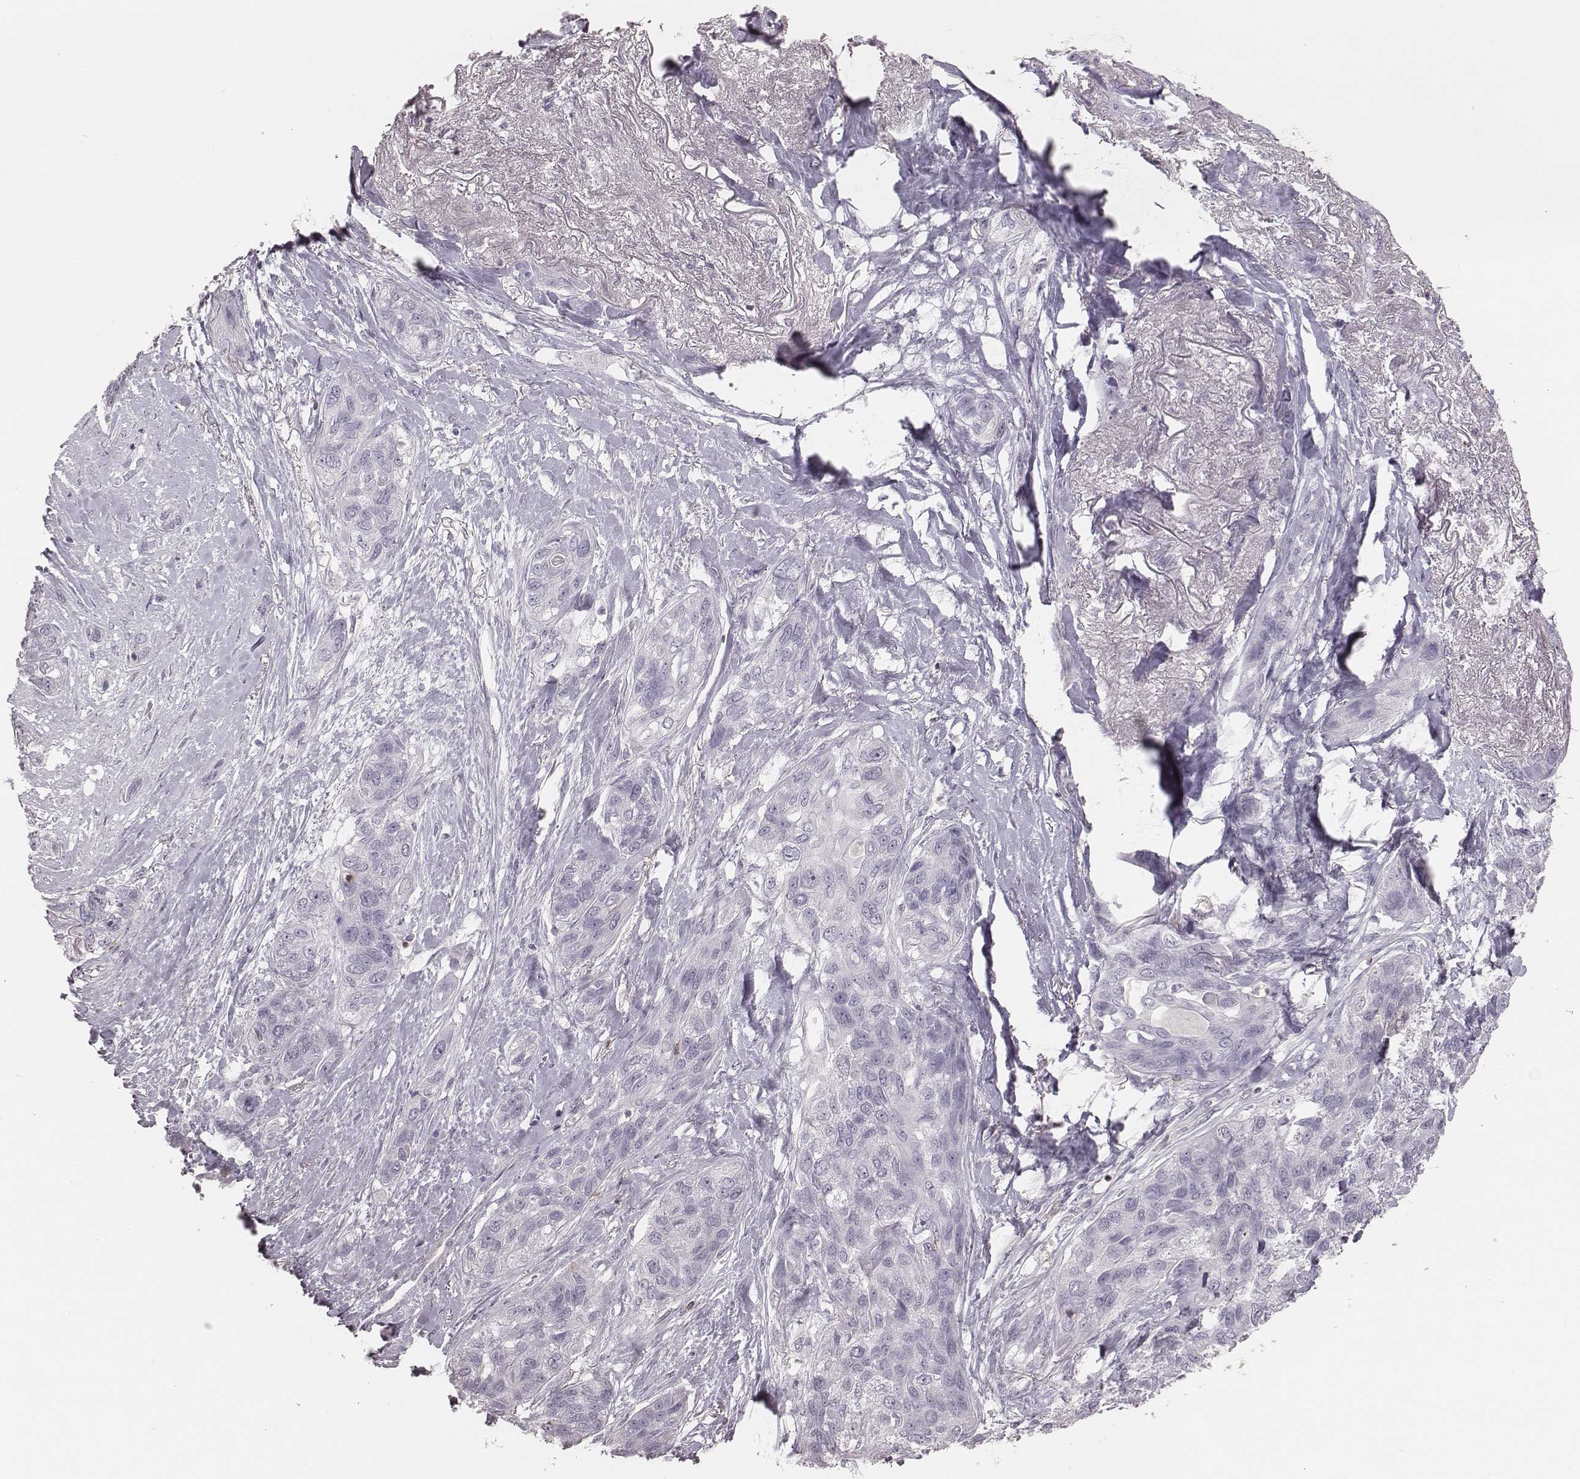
{"staining": {"intensity": "negative", "quantity": "none", "location": "none"}, "tissue": "lung cancer", "cell_type": "Tumor cells", "image_type": "cancer", "snomed": [{"axis": "morphology", "description": "Squamous cell carcinoma, NOS"}, {"axis": "topography", "description": "Lung"}], "caption": "Immunohistochemical staining of human lung cancer (squamous cell carcinoma) exhibits no significant staining in tumor cells.", "gene": "PDCD1", "patient": {"sex": "female", "age": 70}}